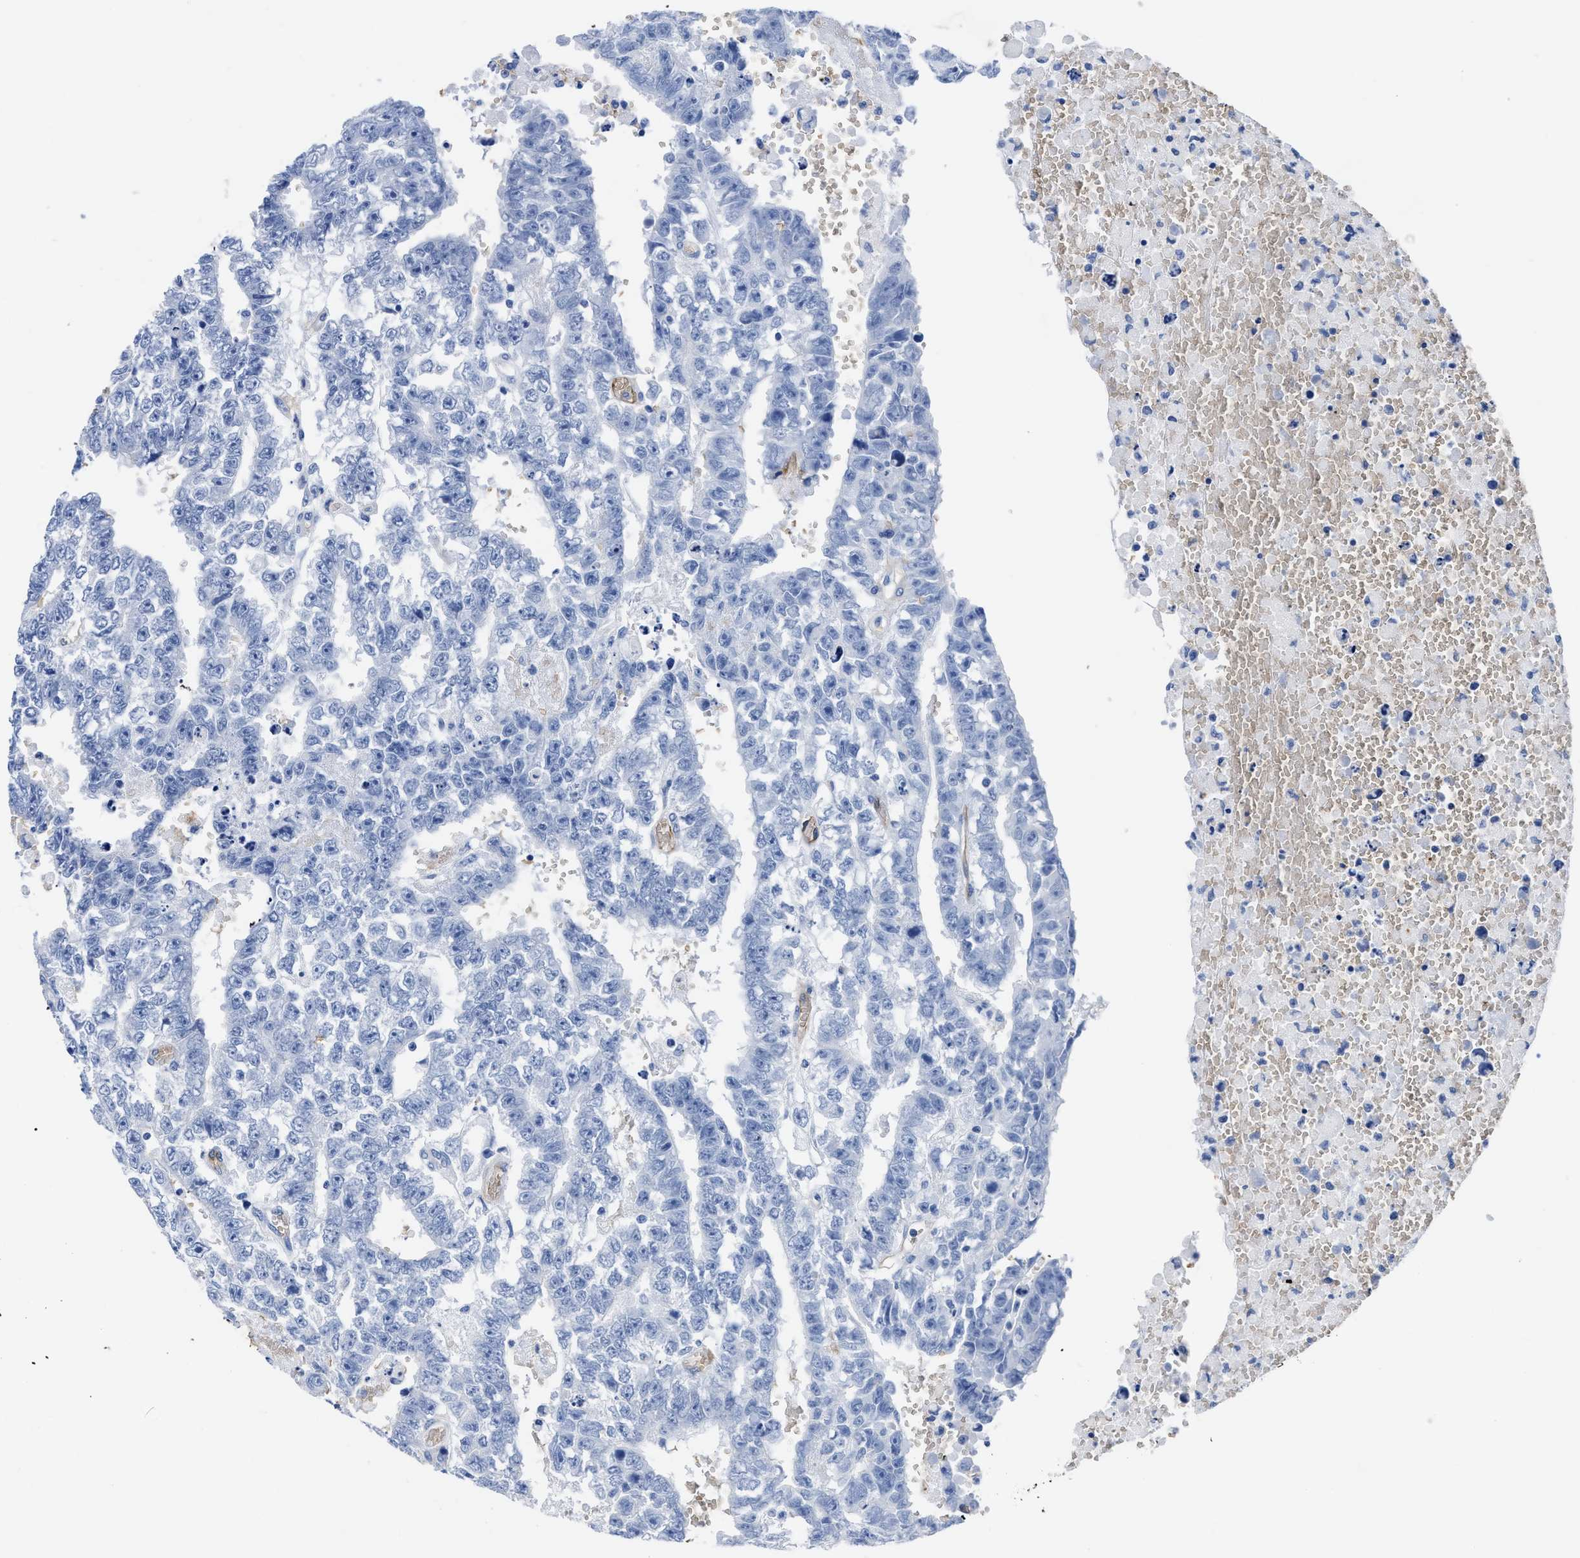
{"staining": {"intensity": "negative", "quantity": "none", "location": "none"}, "tissue": "testis cancer", "cell_type": "Tumor cells", "image_type": "cancer", "snomed": [{"axis": "morphology", "description": "Carcinoma, Embryonal, NOS"}, {"axis": "topography", "description": "Testis"}], "caption": "This is a micrograph of IHC staining of testis cancer (embryonal carcinoma), which shows no staining in tumor cells. (DAB immunohistochemistry (IHC), high magnification).", "gene": "AQP1", "patient": {"sex": "male", "age": 25}}